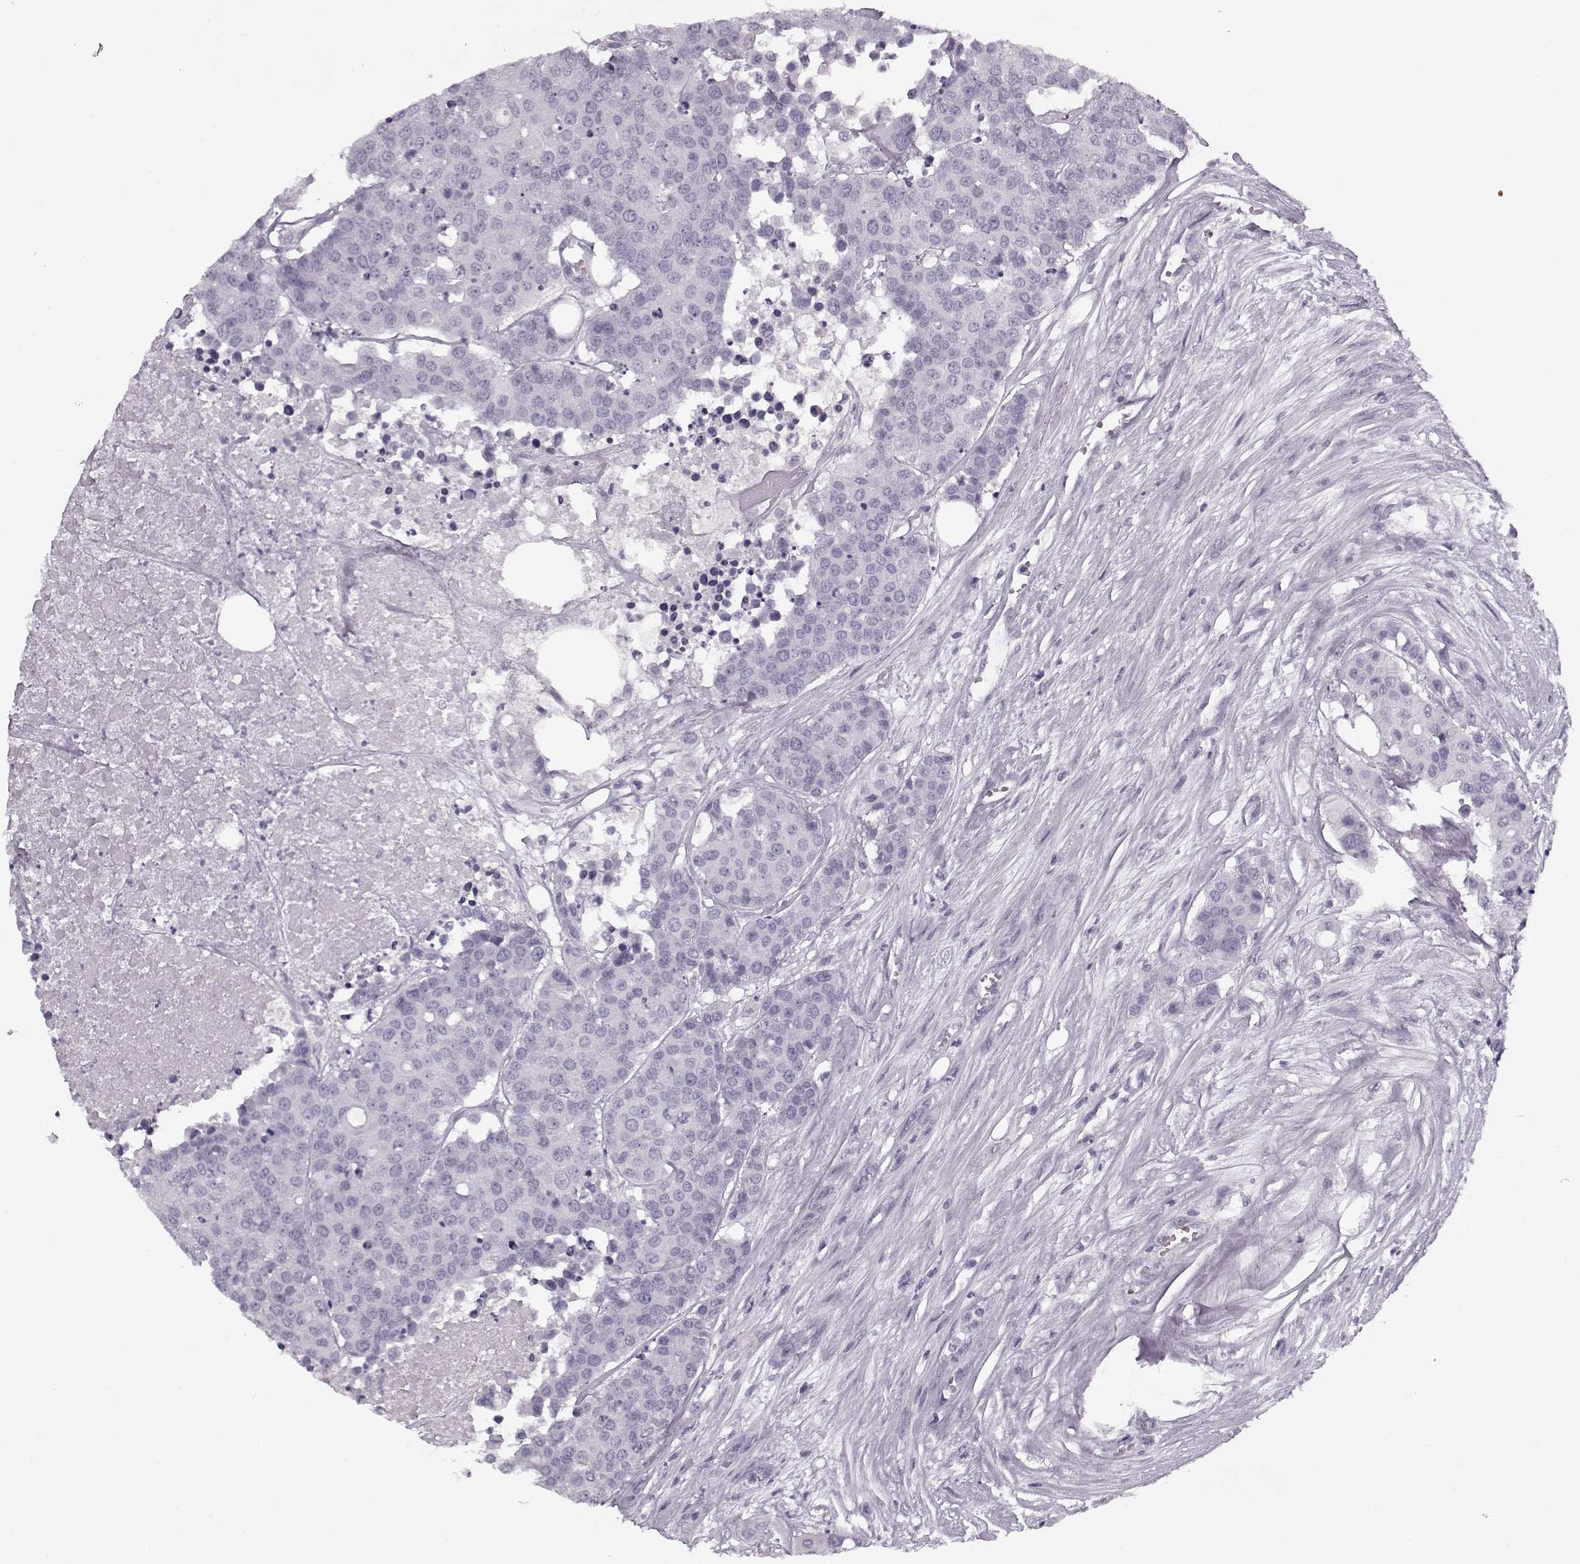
{"staining": {"intensity": "negative", "quantity": "none", "location": "none"}, "tissue": "carcinoid", "cell_type": "Tumor cells", "image_type": "cancer", "snomed": [{"axis": "morphology", "description": "Carcinoid, malignant, NOS"}, {"axis": "topography", "description": "Colon"}], "caption": "The immunohistochemistry (IHC) photomicrograph has no significant expression in tumor cells of malignant carcinoid tissue.", "gene": "PNMT", "patient": {"sex": "male", "age": 81}}